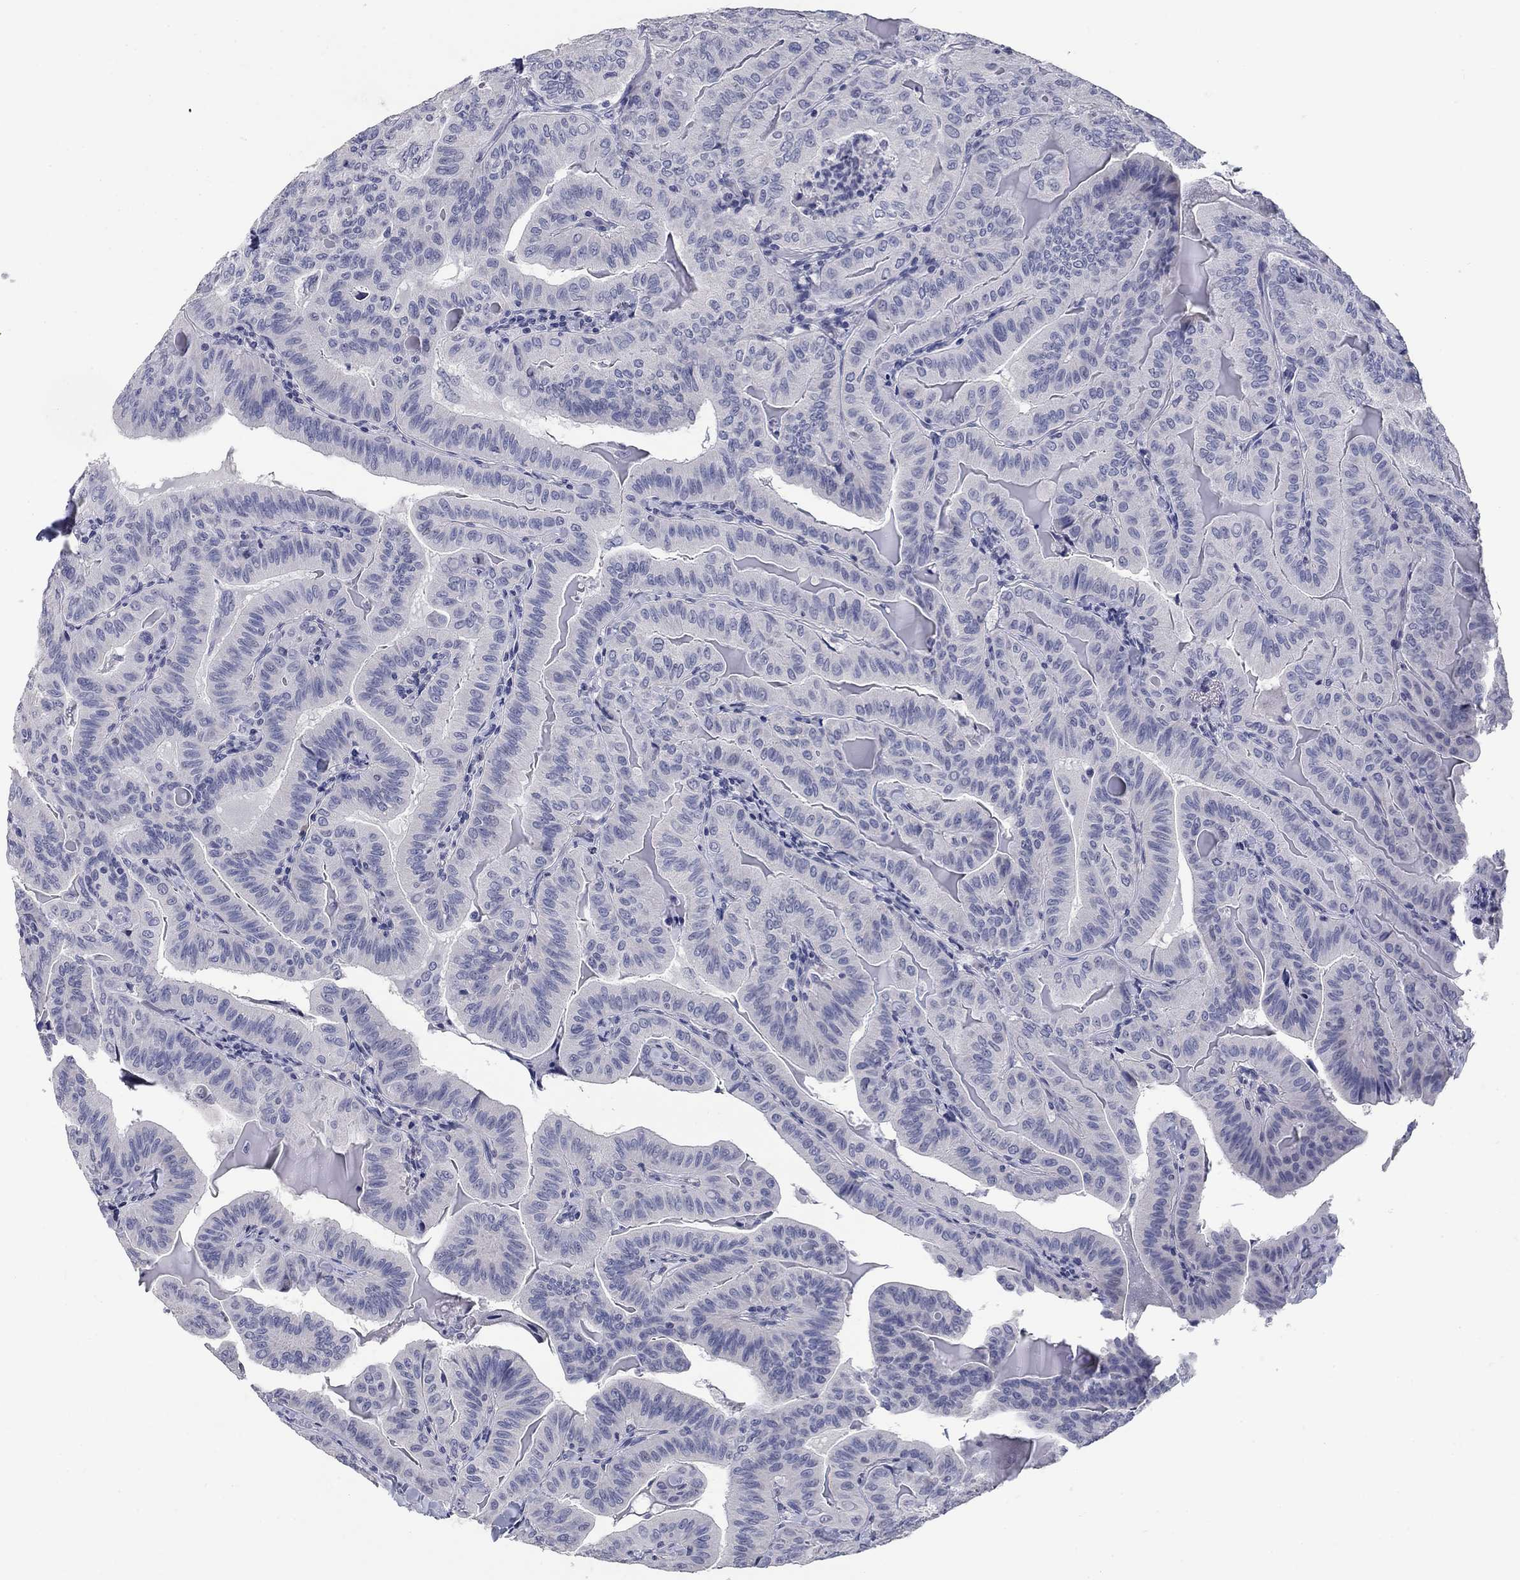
{"staining": {"intensity": "negative", "quantity": "none", "location": "none"}, "tissue": "thyroid cancer", "cell_type": "Tumor cells", "image_type": "cancer", "snomed": [{"axis": "morphology", "description": "Papillary adenocarcinoma, NOS"}, {"axis": "topography", "description": "Thyroid gland"}], "caption": "Tumor cells show no significant expression in thyroid papillary adenocarcinoma.", "gene": "ELAVL4", "patient": {"sex": "female", "age": 68}}